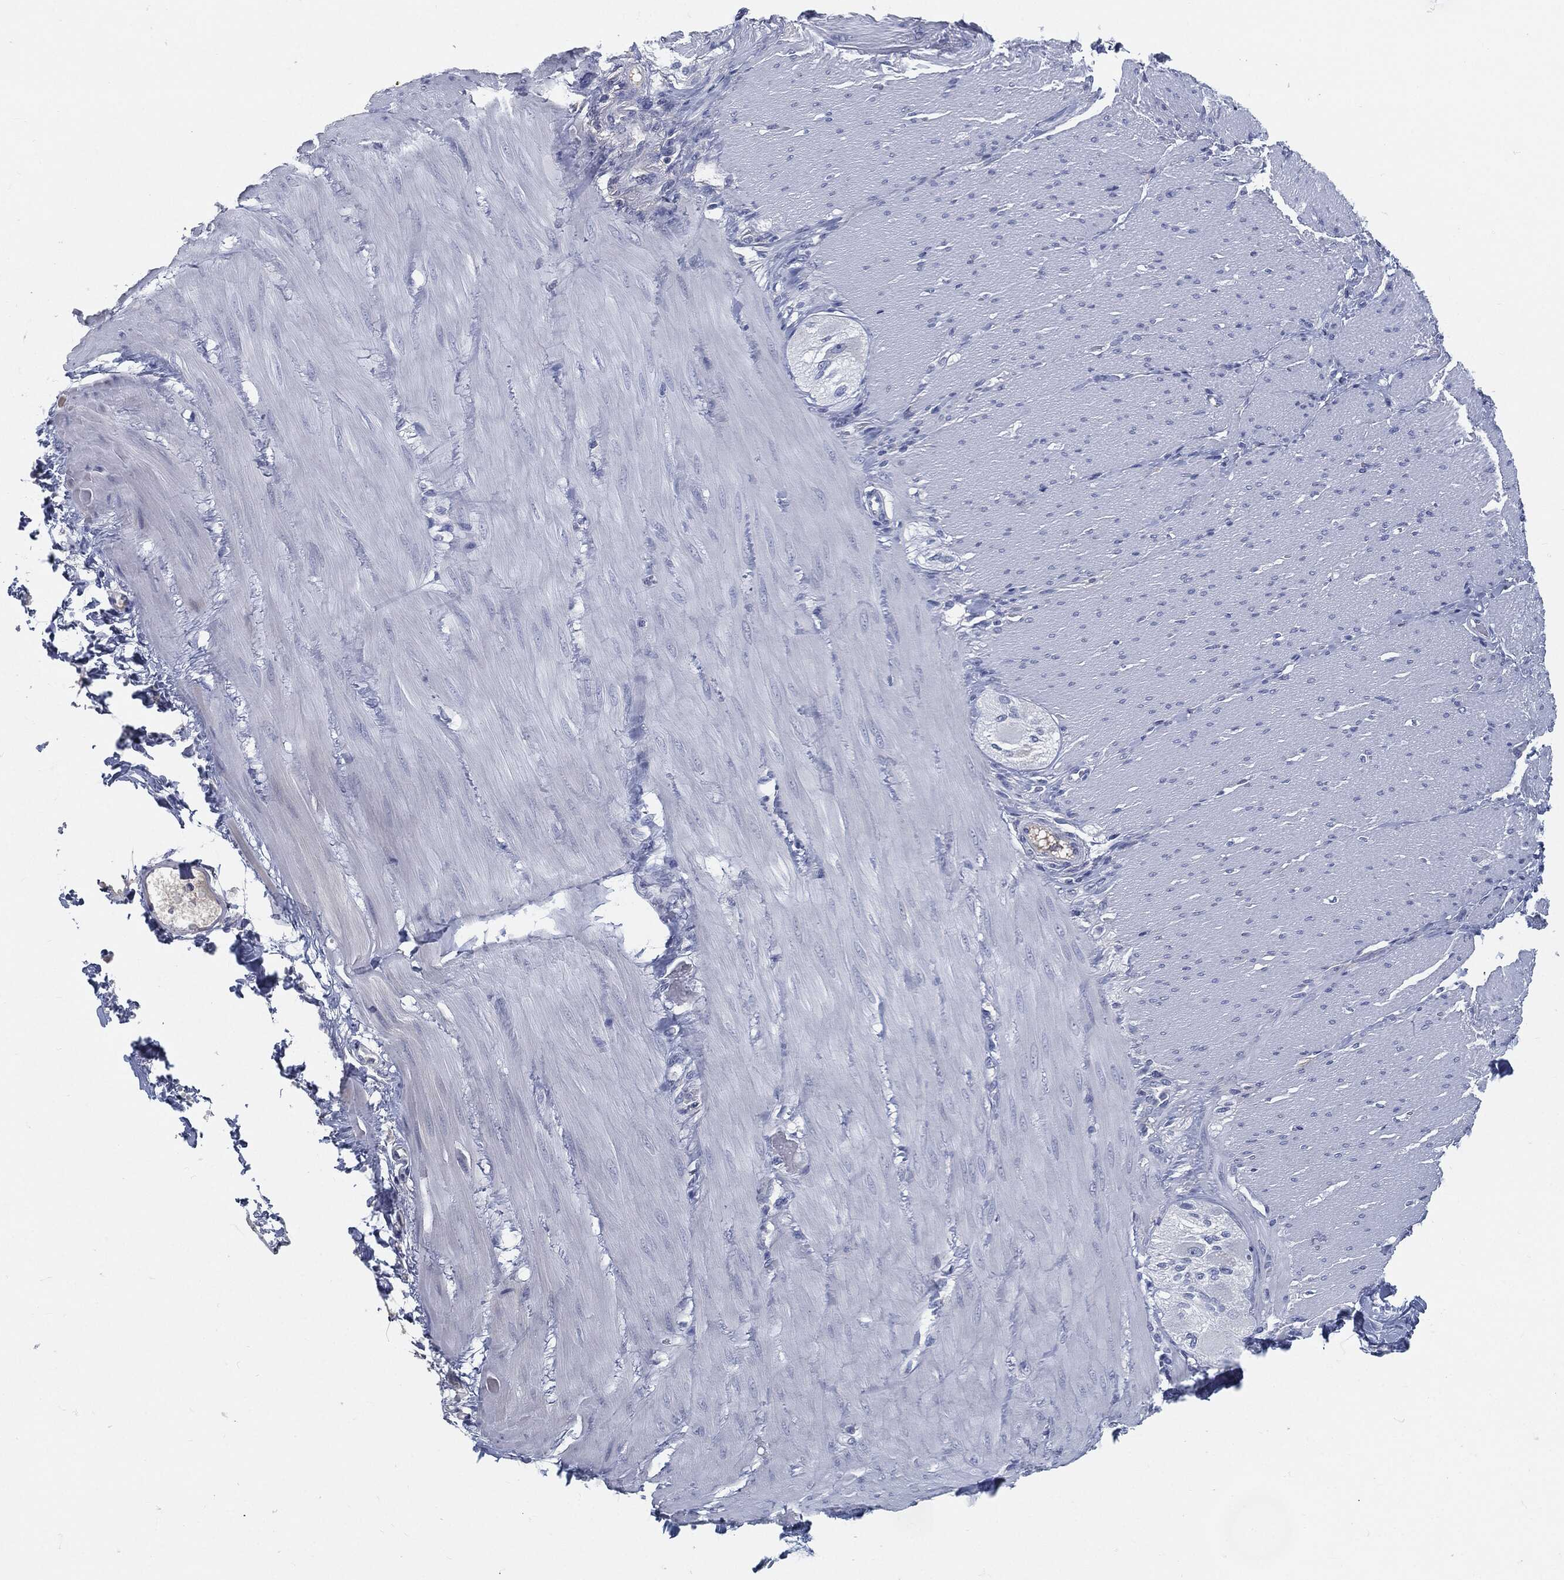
{"staining": {"intensity": "negative", "quantity": "none", "location": "none"}, "tissue": "soft tissue", "cell_type": "Fibroblasts", "image_type": "normal", "snomed": [{"axis": "morphology", "description": "Normal tissue, NOS"}, {"axis": "topography", "description": "Smooth muscle"}, {"axis": "topography", "description": "Duodenum"}, {"axis": "topography", "description": "Peripheral nerve tissue"}], "caption": "The micrograph exhibits no staining of fibroblasts in benign soft tissue. (IHC, brightfield microscopy, high magnification).", "gene": "MST1", "patient": {"sex": "female", "age": 61}}